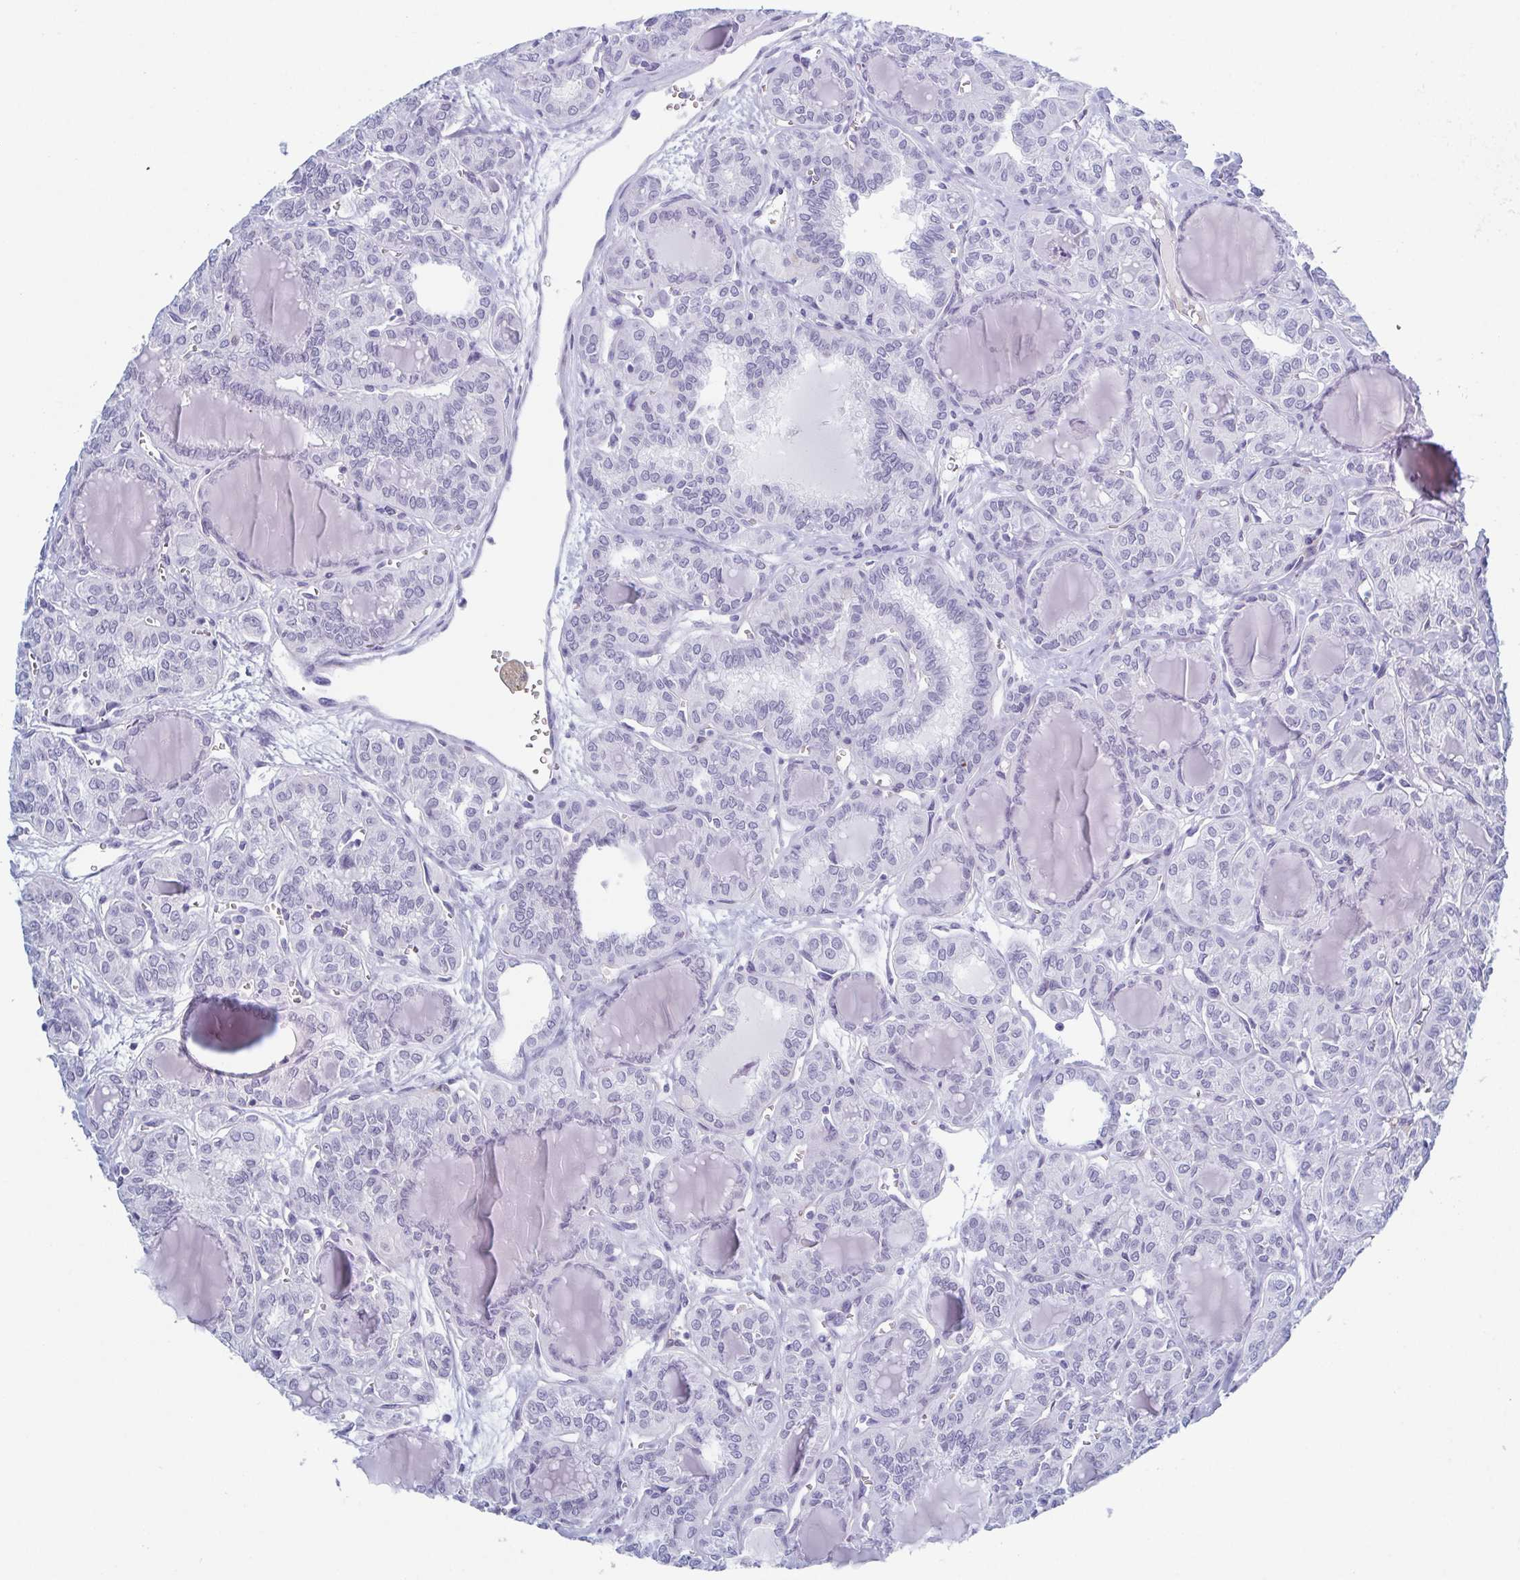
{"staining": {"intensity": "negative", "quantity": "none", "location": "none"}, "tissue": "thyroid cancer", "cell_type": "Tumor cells", "image_type": "cancer", "snomed": [{"axis": "morphology", "description": "Papillary adenocarcinoma, NOS"}, {"axis": "topography", "description": "Thyroid gland"}], "caption": "DAB (3,3'-diaminobenzidine) immunohistochemical staining of human papillary adenocarcinoma (thyroid) exhibits no significant expression in tumor cells.", "gene": "ZFP64", "patient": {"sex": "female", "age": 41}}